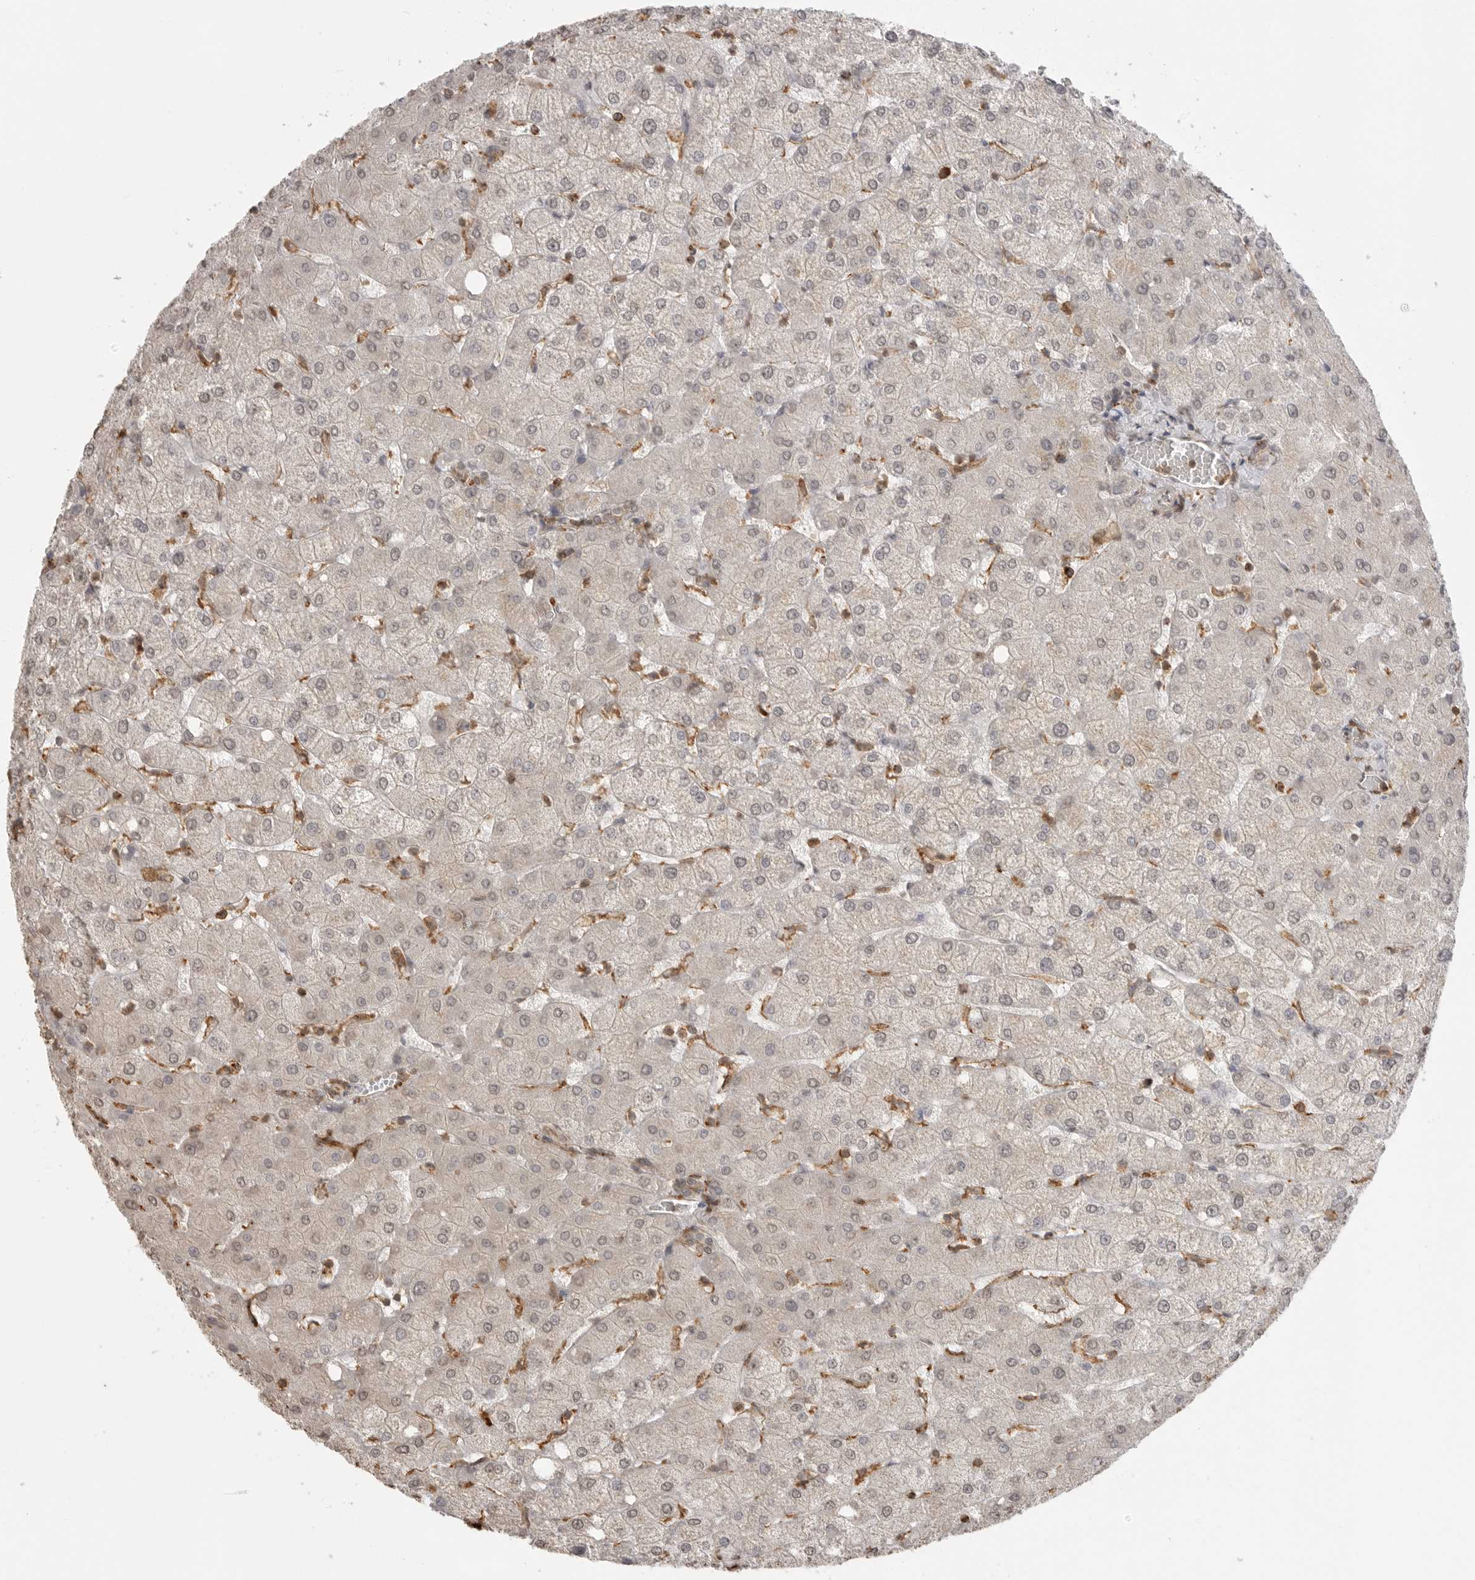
{"staining": {"intensity": "negative", "quantity": "none", "location": "none"}, "tissue": "liver", "cell_type": "Cholangiocytes", "image_type": "normal", "snomed": [{"axis": "morphology", "description": "Normal tissue, NOS"}, {"axis": "topography", "description": "Liver"}], "caption": "The histopathology image reveals no staining of cholangiocytes in normal liver. (DAB immunohistochemistry (IHC) with hematoxylin counter stain).", "gene": "GPC2", "patient": {"sex": "female", "age": 54}}